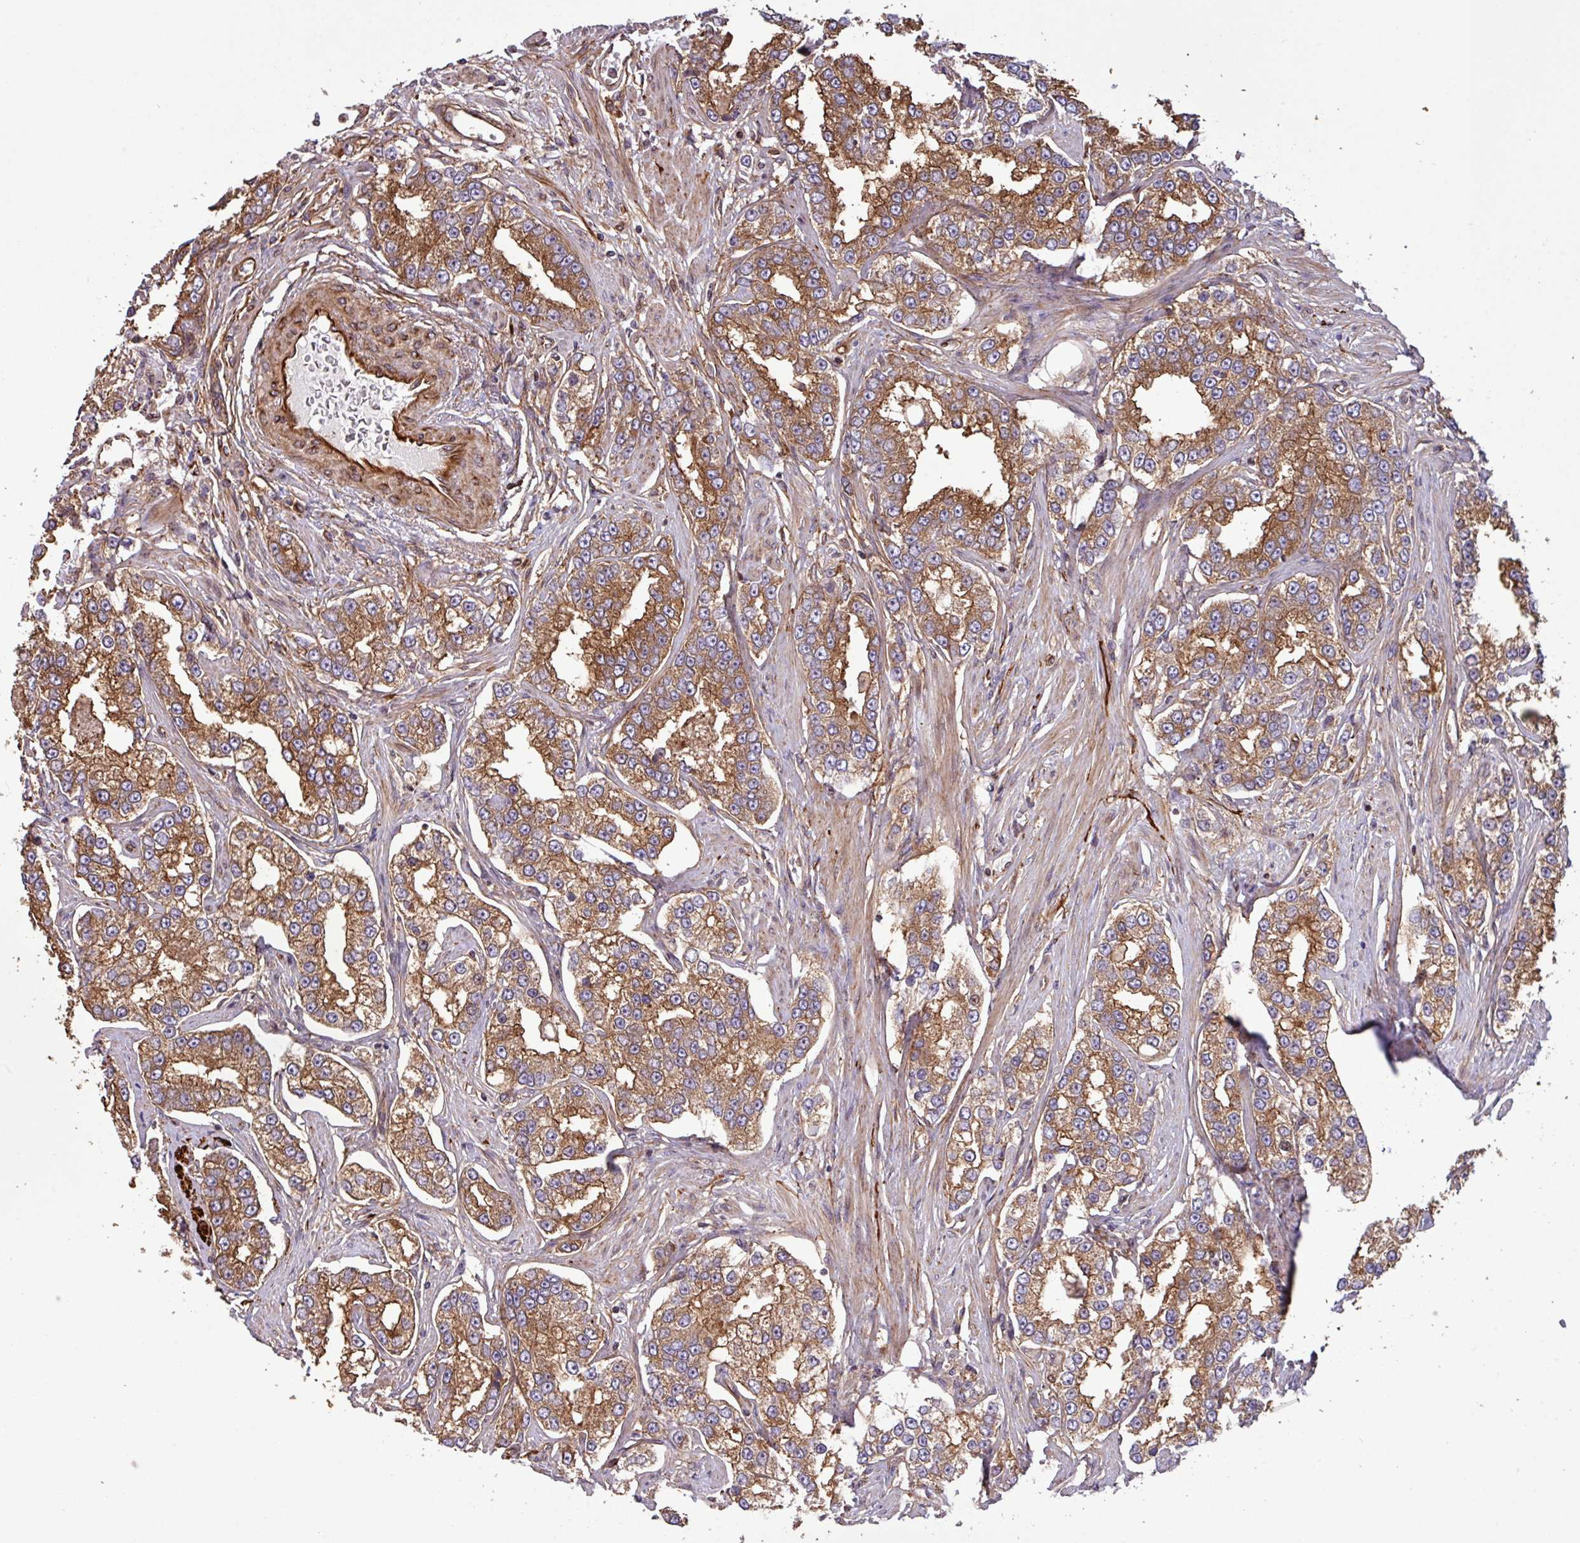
{"staining": {"intensity": "moderate", "quantity": ">75%", "location": "cytoplasmic/membranous"}, "tissue": "prostate cancer", "cell_type": "Tumor cells", "image_type": "cancer", "snomed": [{"axis": "morphology", "description": "Normal tissue, NOS"}, {"axis": "morphology", "description": "Adenocarcinoma, High grade"}, {"axis": "topography", "description": "Prostate"}], "caption": "Tumor cells reveal medium levels of moderate cytoplasmic/membranous staining in approximately >75% of cells in human adenocarcinoma (high-grade) (prostate).", "gene": "ZNF300", "patient": {"sex": "male", "age": 83}}